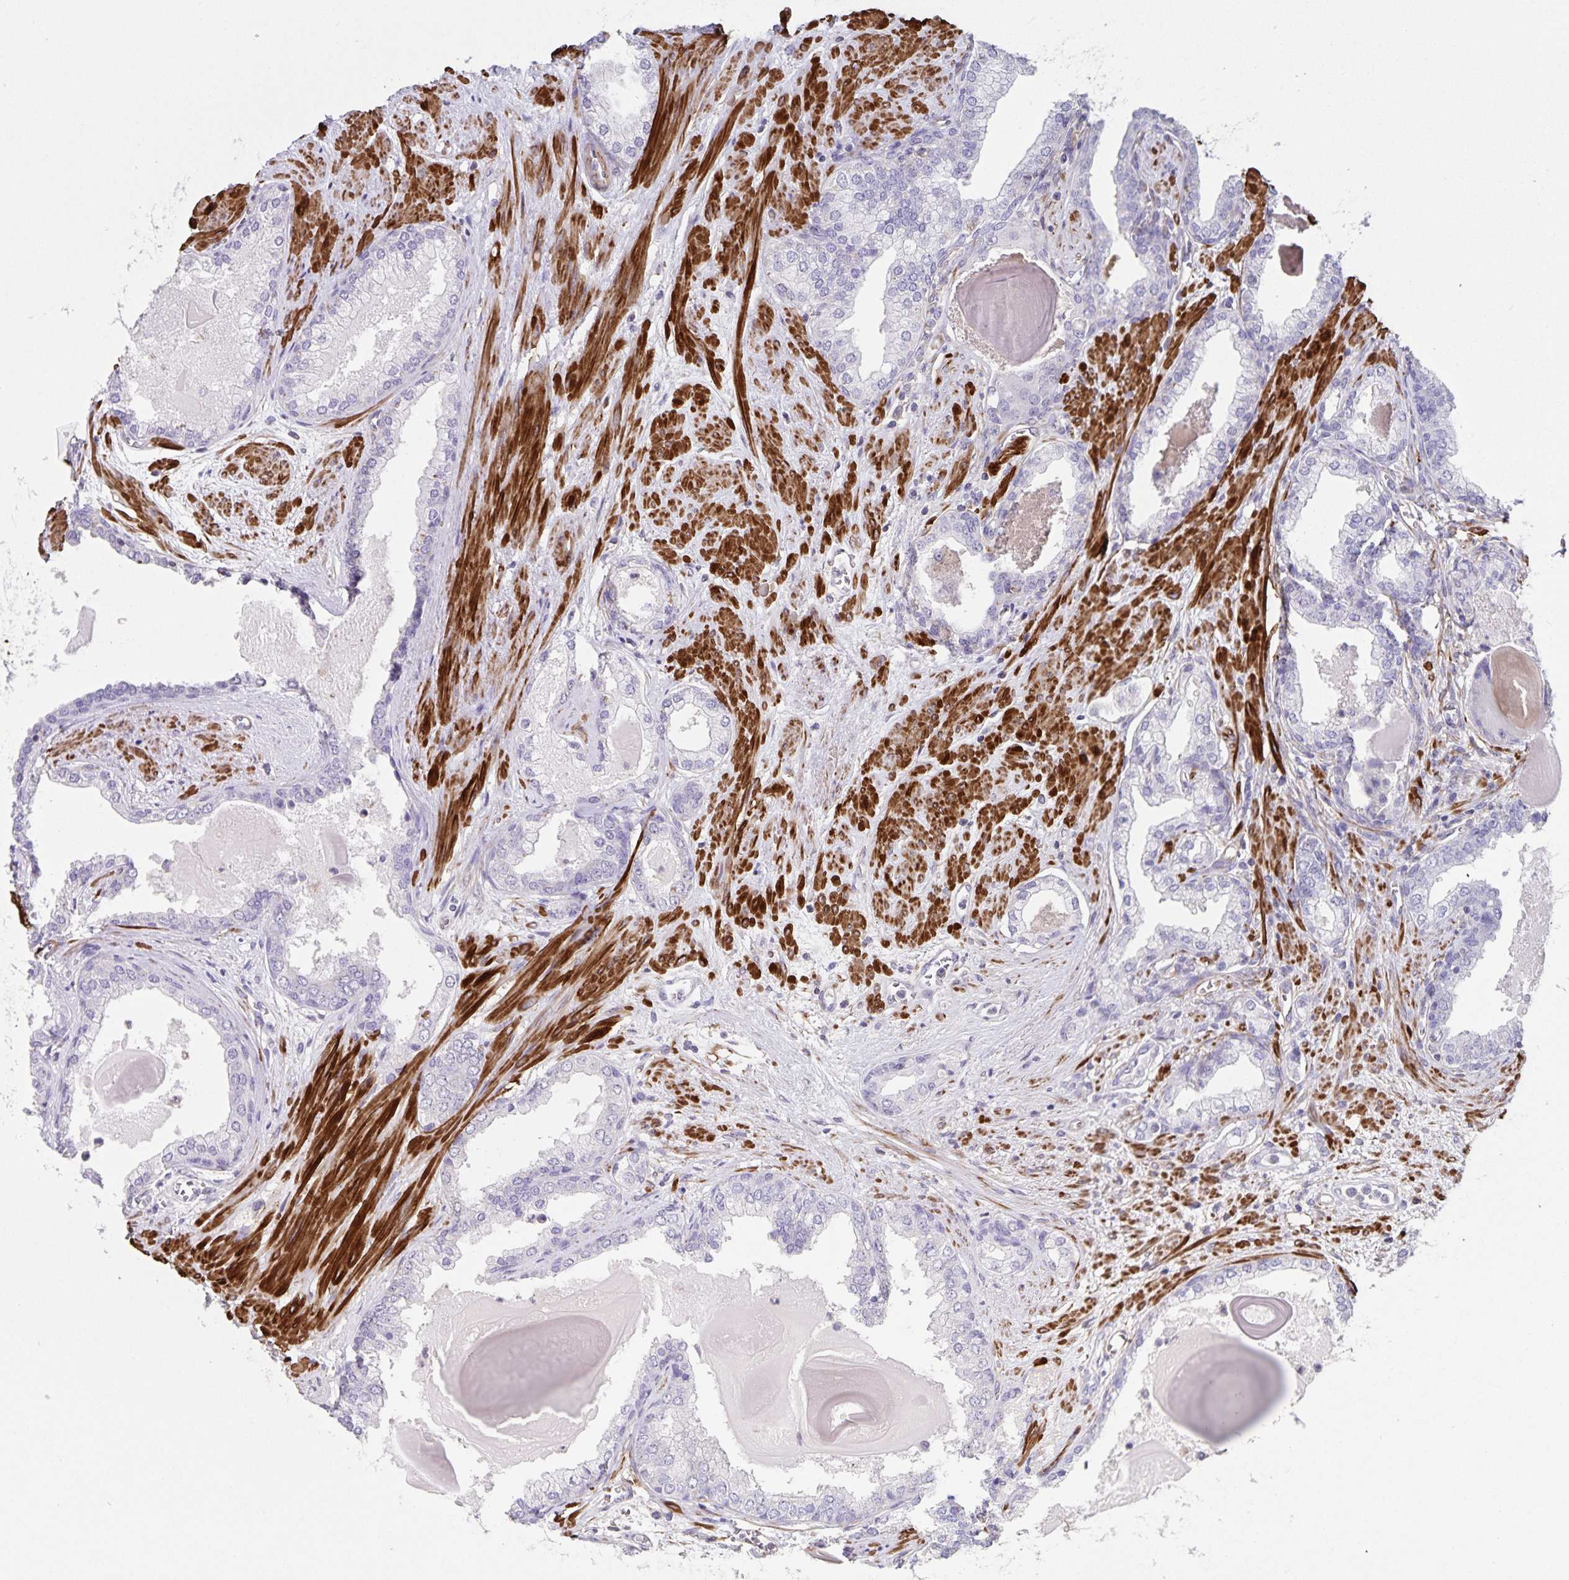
{"staining": {"intensity": "negative", "quantity": "none", "location": "none"}, "tissue": "prostate cancer", "cell_type": "Tumor cells", "image_type": "cancer", "snomed": [{"axis": "morphology", "description": "Adenocarcinoma, Low grade"}, {"axis": "topography", "description": "Prostate"}], "caption": "An immunohistochemistry micrograph of prostate cancer is shown. There is no staining in tumor cells of prostate cancer.", "gene": "SYNM", "patient": {"sex": "male", "age": 64}}